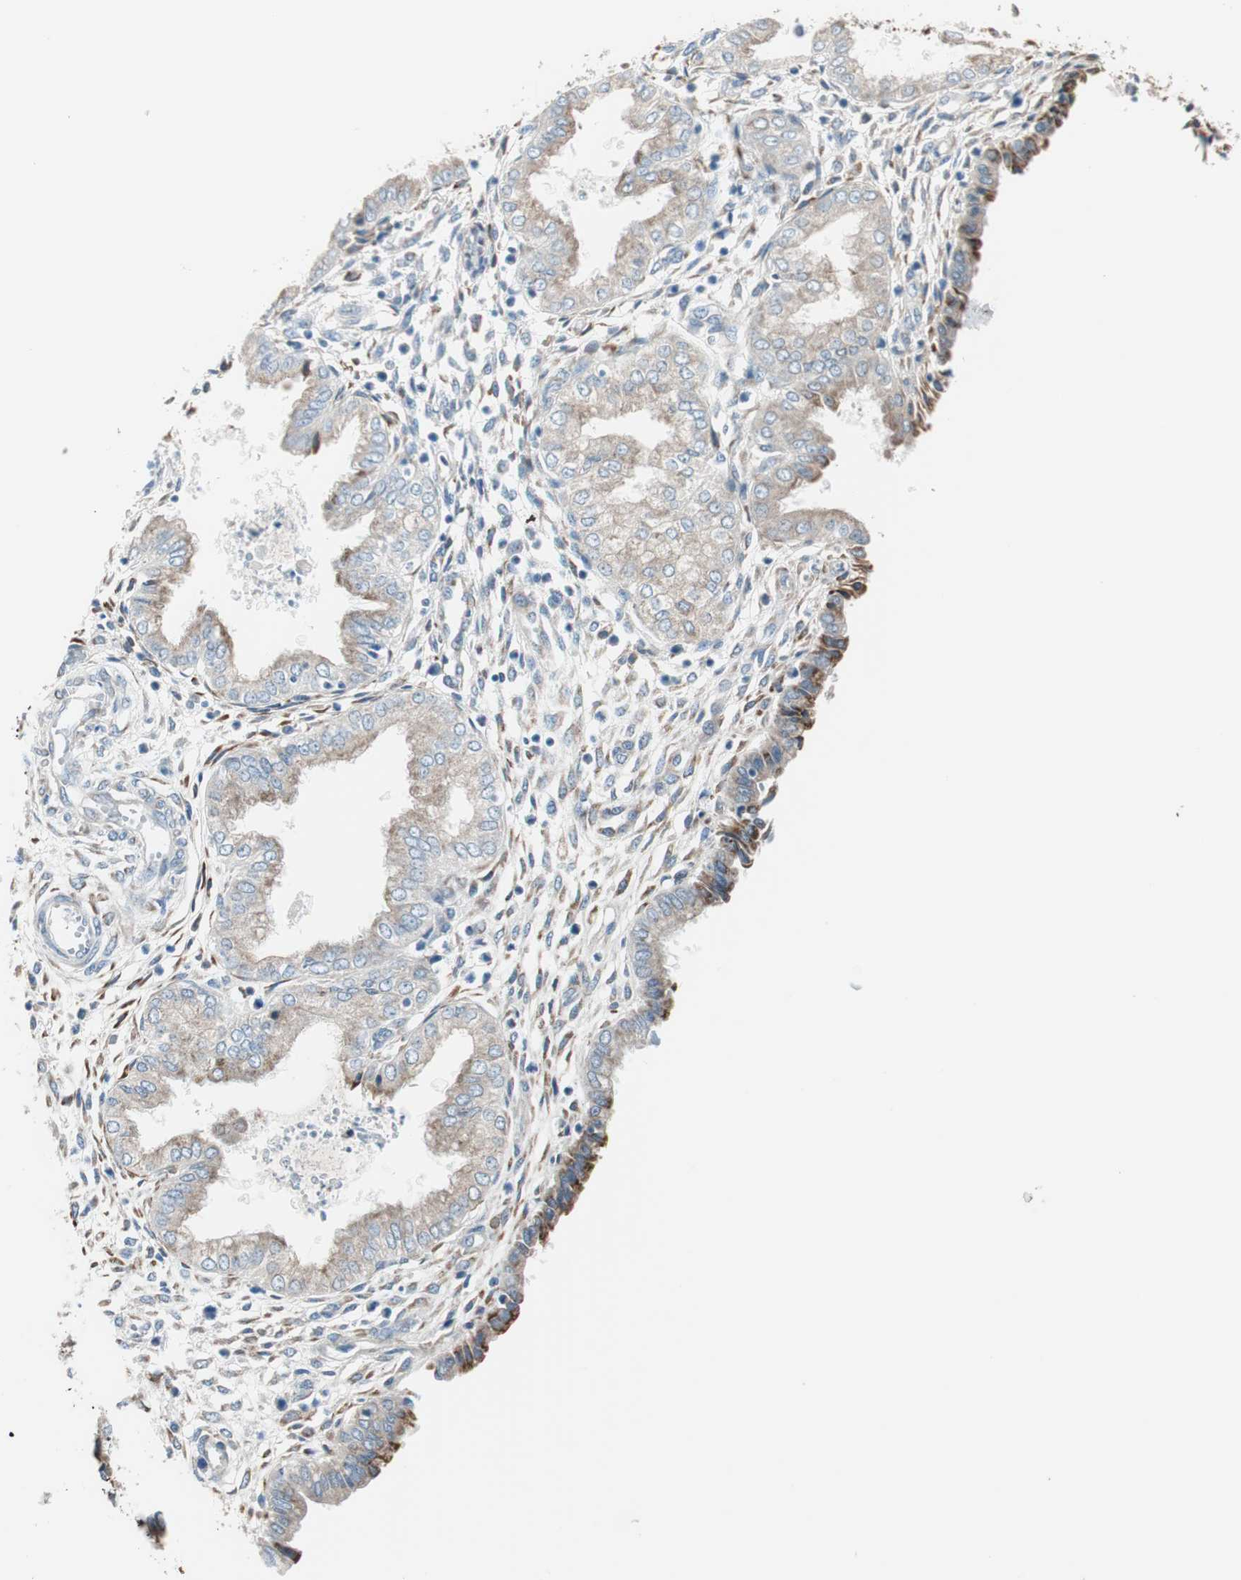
{"staining": {"intensity": "strong", "quantity": "25%-75%", "location": "cytoplasmic/membranous"}, "tissue": "endometrium", "cell_type": "Cells in endometrial stroma", "image_type": "normal", "snomed": [{"axis": "morphology", "description": "Normal tissue, NOS"}, {"axis": "topography", "description": "Endometrium"}], "caption": "A high amount of strong cytoplasmic/membranous expression is identified in about 25%-75% of cells in endometrial stroma in normal endometrium.", "gene": "P4HTM", "patient": {"sex": "female", "age": 33}}